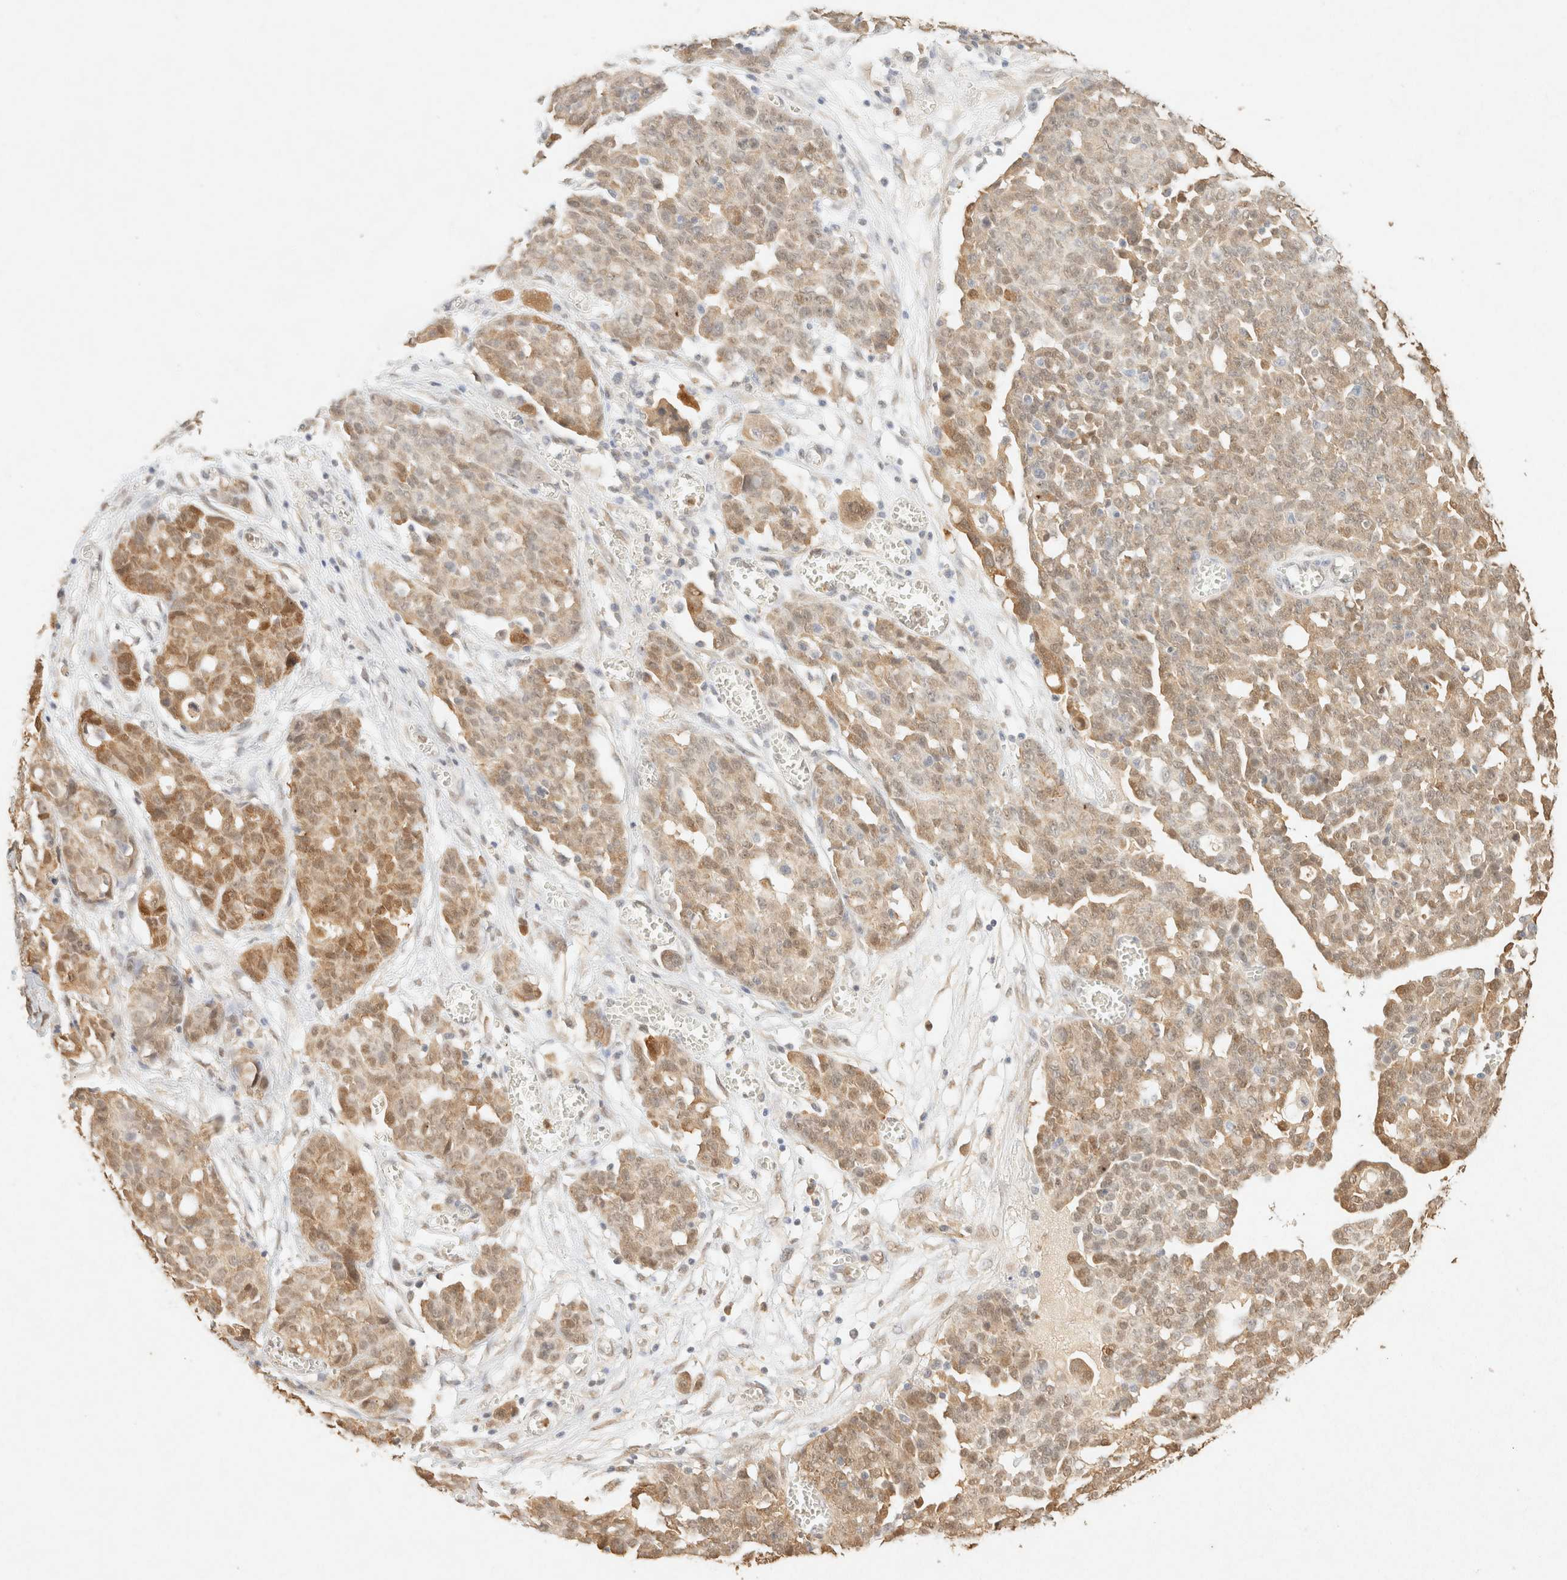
{"staining": {"intensity": "moderate", "quantity": ">75%", "location": "cytoplasmic/membranous,nuclear"}, "tissue": "ovarian cancer", "cell_type": "Tumor cells", "image_type": "cancer", "snomed": [{"axis": "morphology", "description": "Cystadenocarcinoma, serous, NOS"}, {"axis": "topography", "description": "Soft tissue"}, {"axis": "topography", "description": "Ovary"}], "caption": "An IHC photomicrograph of neoplastic tissue is shown. Protein staining in brown highlights moderate cytoplasmic/membranous and nuclear positivity in serous cystadenocarcinoma (ovarian) within tumor cells.", "gene": "S100A13", "patient": {"sex": "female", "age": 57}}